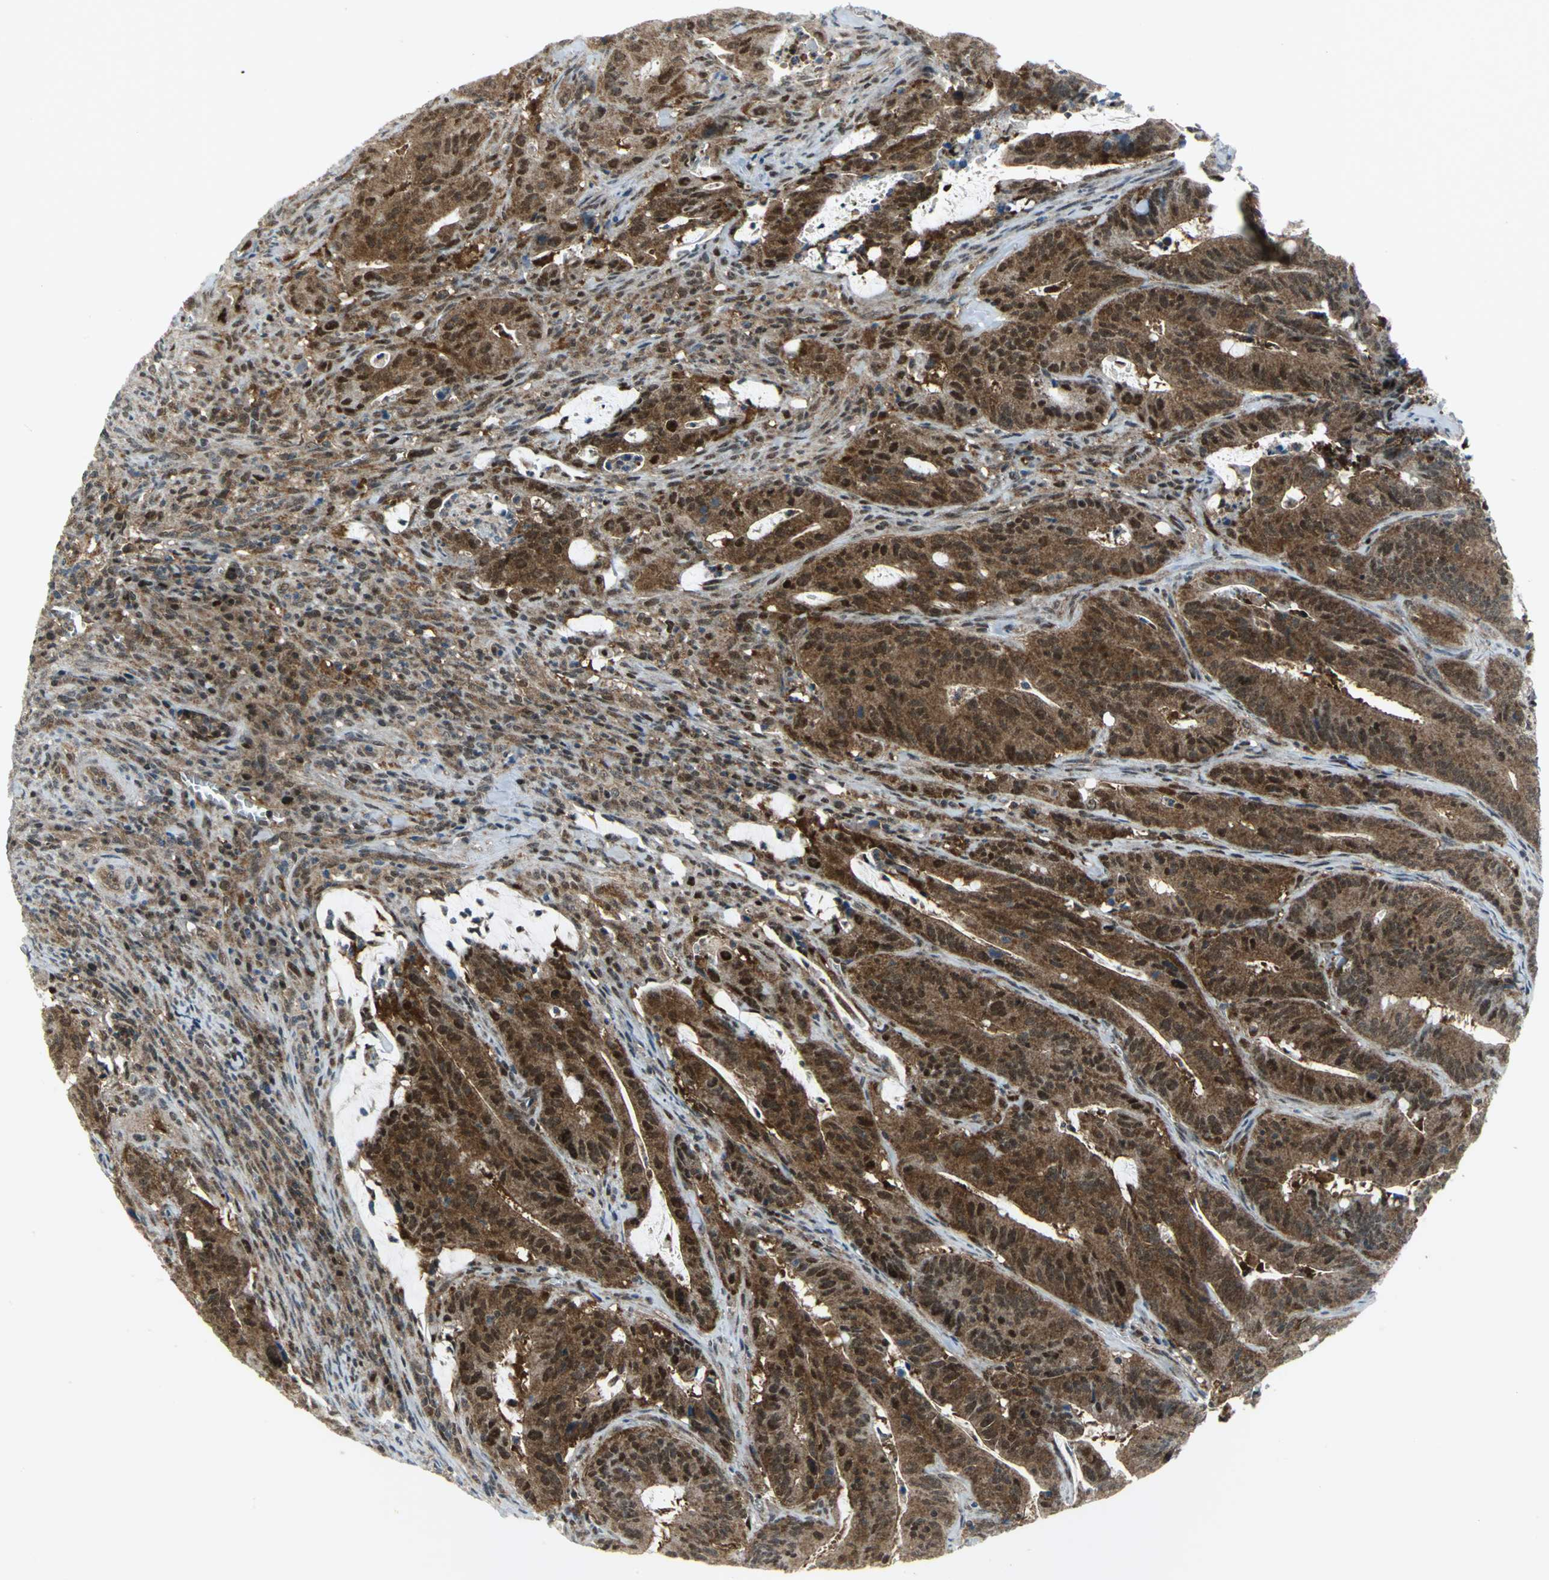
{"staining": {"intensity": "strong", "quantity": ">75%", "location": "cytoplasmic/membranous,nuclear"}, "tissue": "colorectal cancer", "cell_type": "Tumor cells", "image_type": "cancer", "snomed": [{"axis": "morphology", "description": "Adenocarcinoma, NOS"}, {"axis": "topography", "description": "Colon"}], "caption": "Human adenocarcinoma (colorectal) stained with a protein marker shows strong staining in tumor cells.", "gene": "PSMA4", "patient": {"sex": "male", "age": 45}}